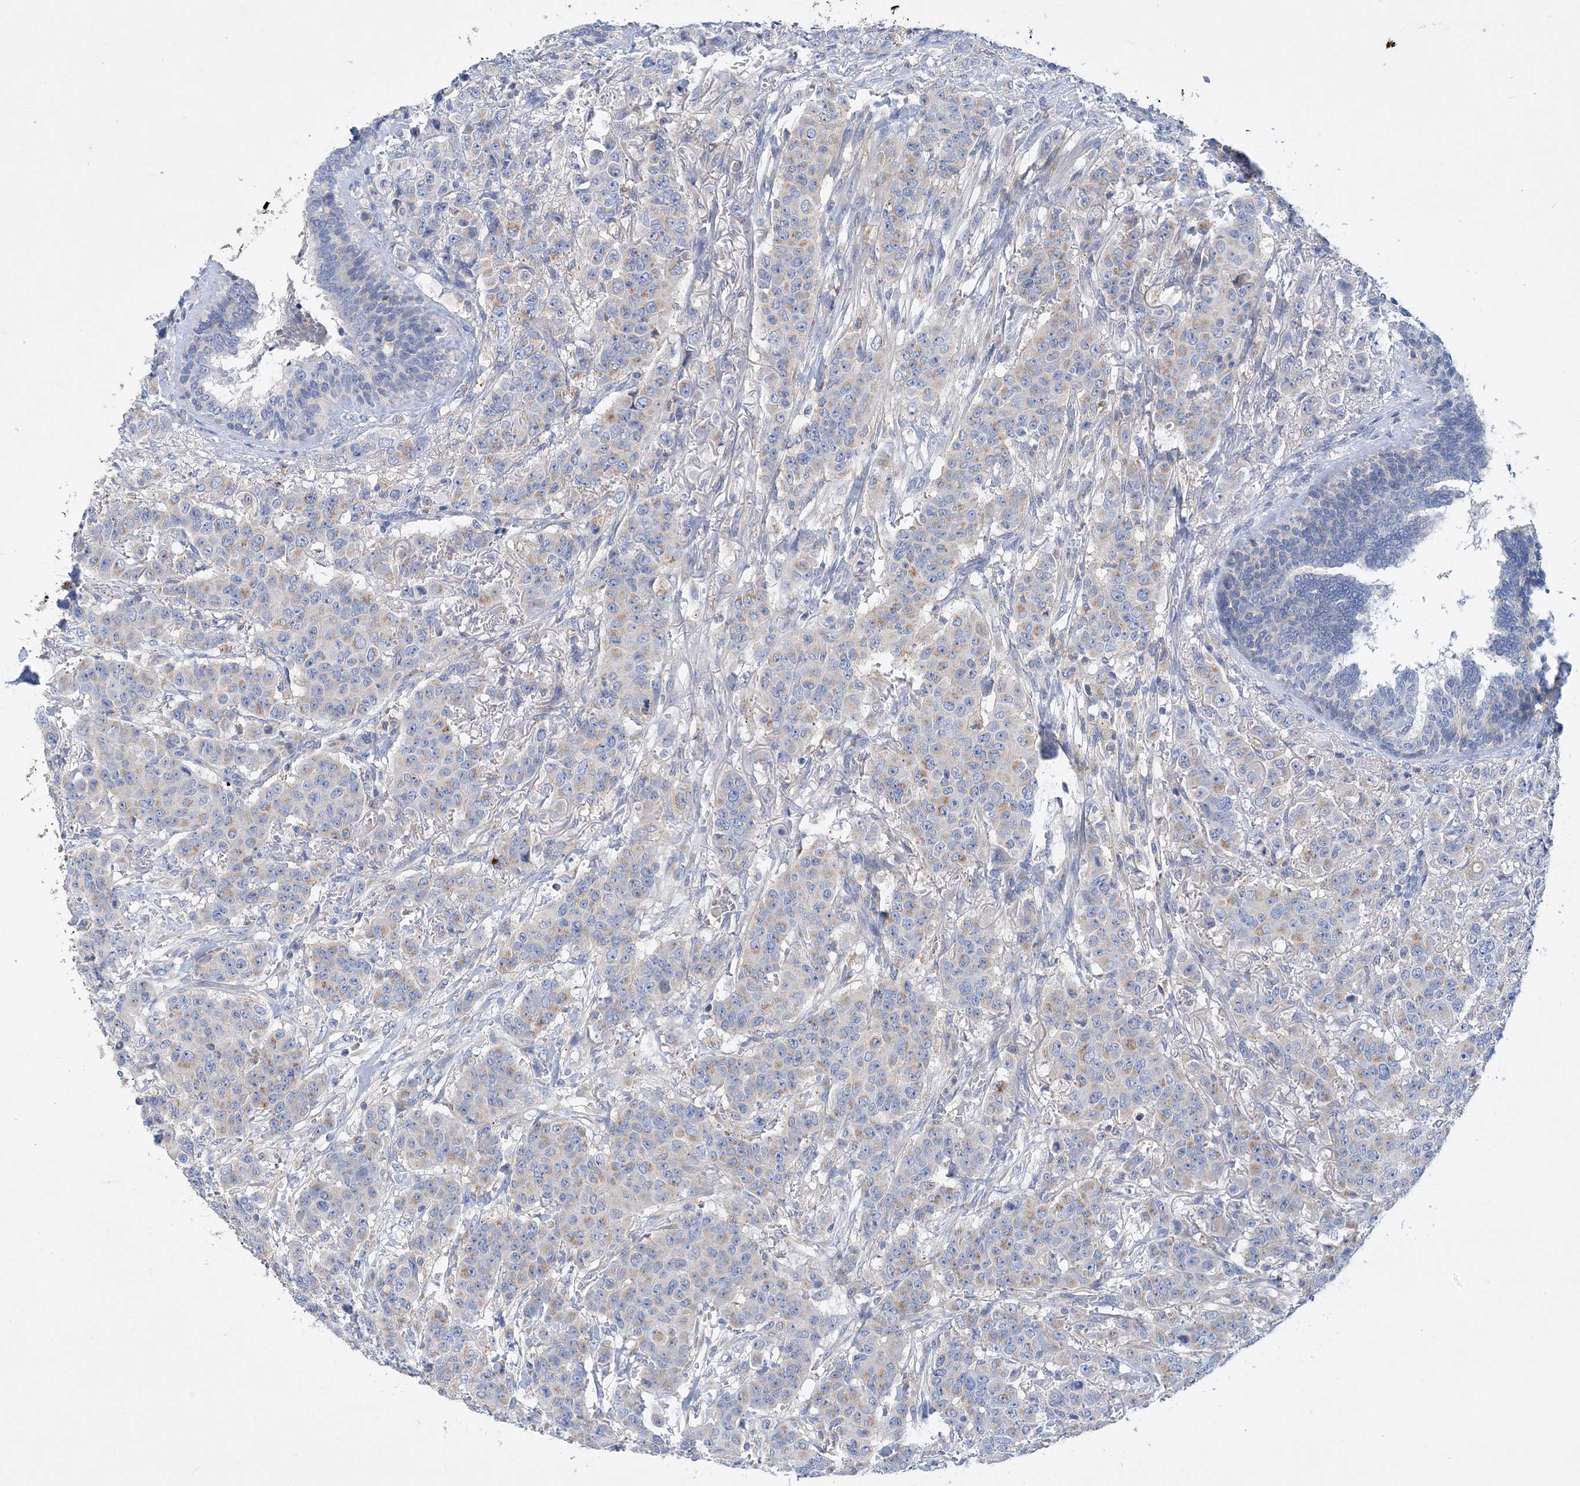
{"staining": {"intensity": "moderate", "quantity": "25%-75%", "location": "cytoplasmic/membranous"}, "tissue": "breast cancer", "cell_type": "Tumor cells", "image_type": "cancer", "snomed": [{"axis": "morphology", "description": "Duct carcinoma"}, {"axis": "topography", "description": "Breast"}], "caption": "Human infiltrating ductal carcinoma (breast) stained with a brown dye shows moderate cytoplasmic/membranous positive expression in approximately 25%-75% of tumor cells.", "gene": "GRINA", "patient": {"sex": "female", "age": 40}}